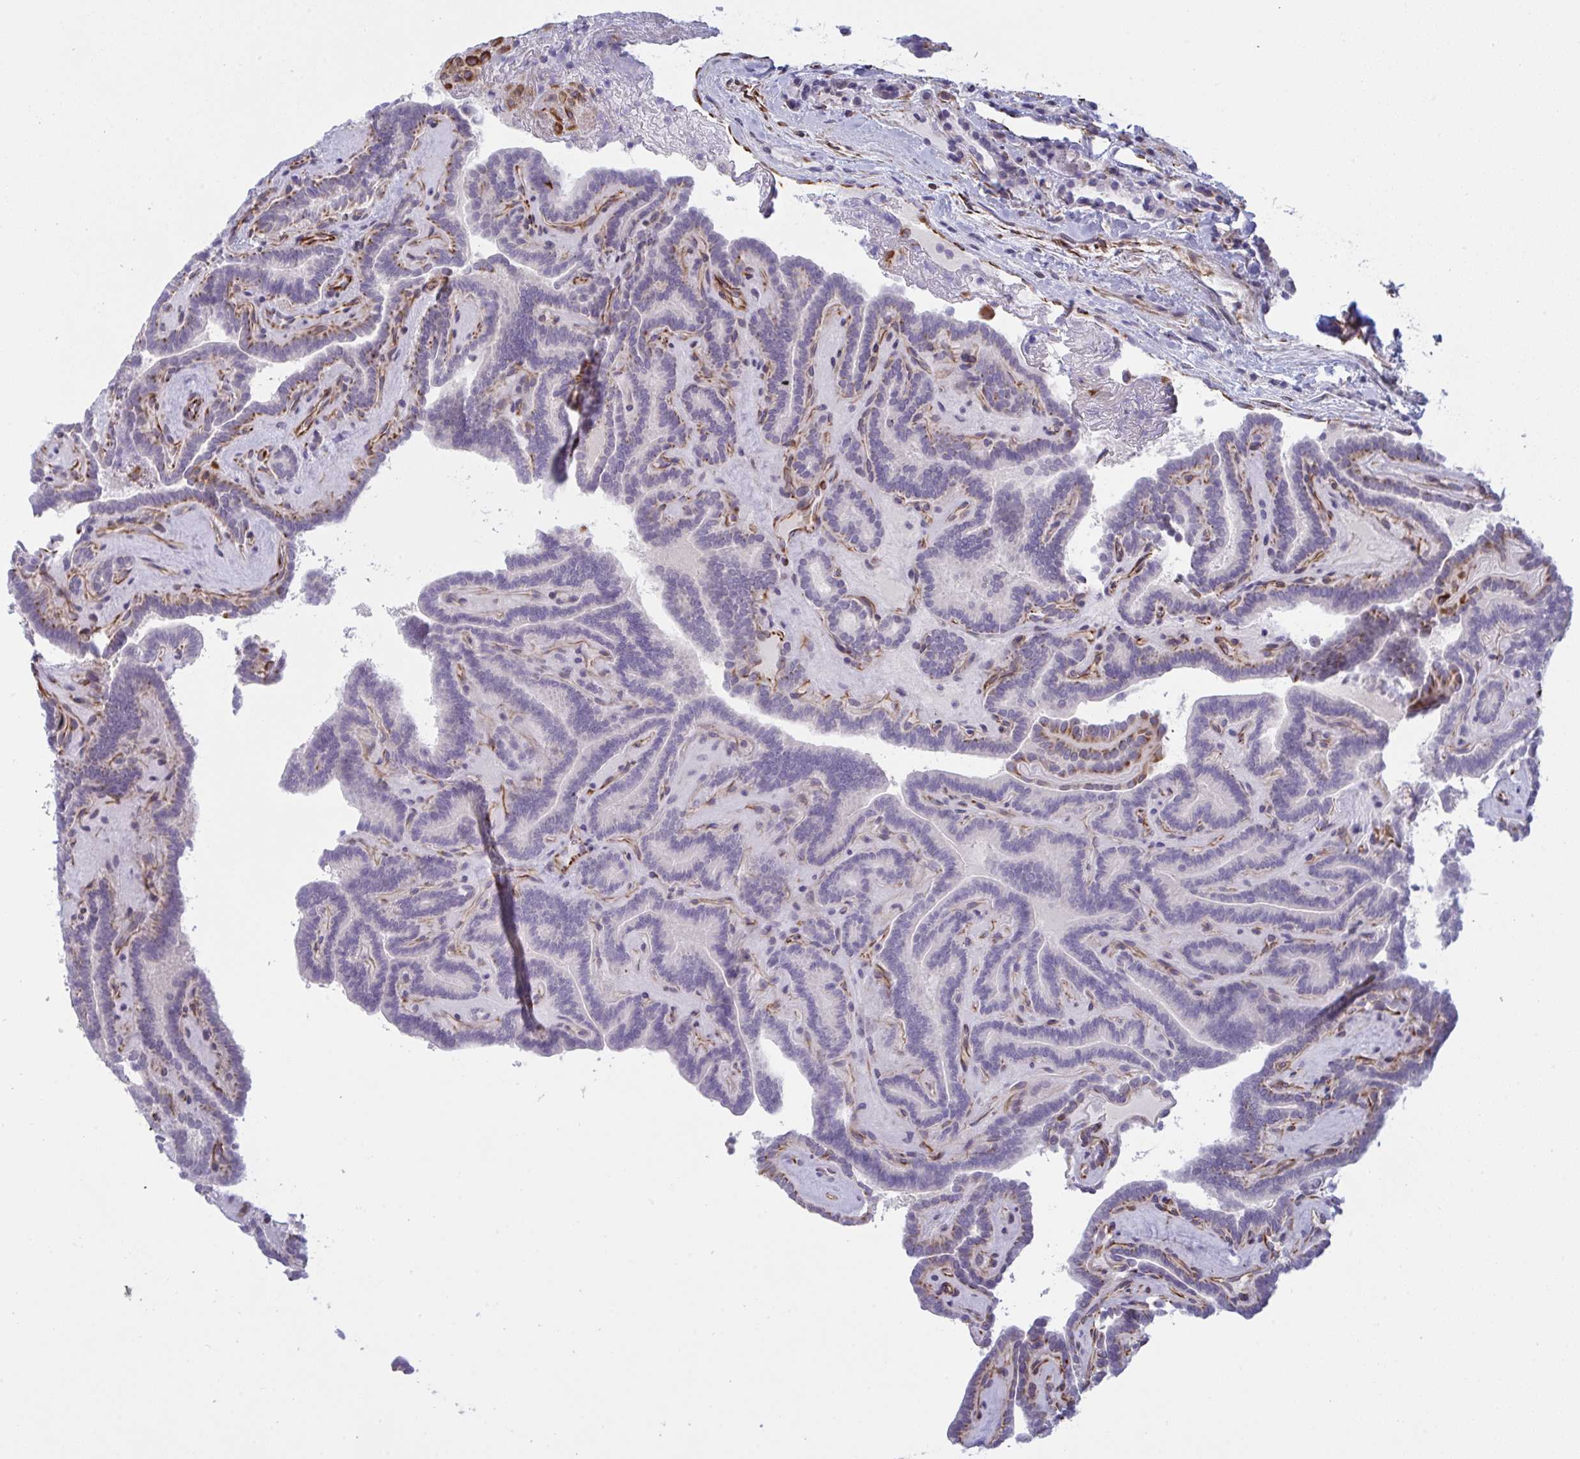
{"staining": {"intensity": "moderate", "quantity": "<25%", "location": "cytoplasmic/membranous"}, "tissue": "thyroid cancer", "cell_type": "Tumor cells", "image_type": "cancer", "snomed": [{"axis": "morphology", "description": "Papillary adenocarcinoma, NOS"}, {"axis": "topography", "description": "Thyroid gland"}], "caption": "Protein staining of thyroid cancer (papillary adenocarcinoma) tissue reveals moderate cytoplasmic/membranous staining in approximately <25% of tumor cells.", "gene": "DCBLD1", "patient": {"sex": "female", "age": 21}}